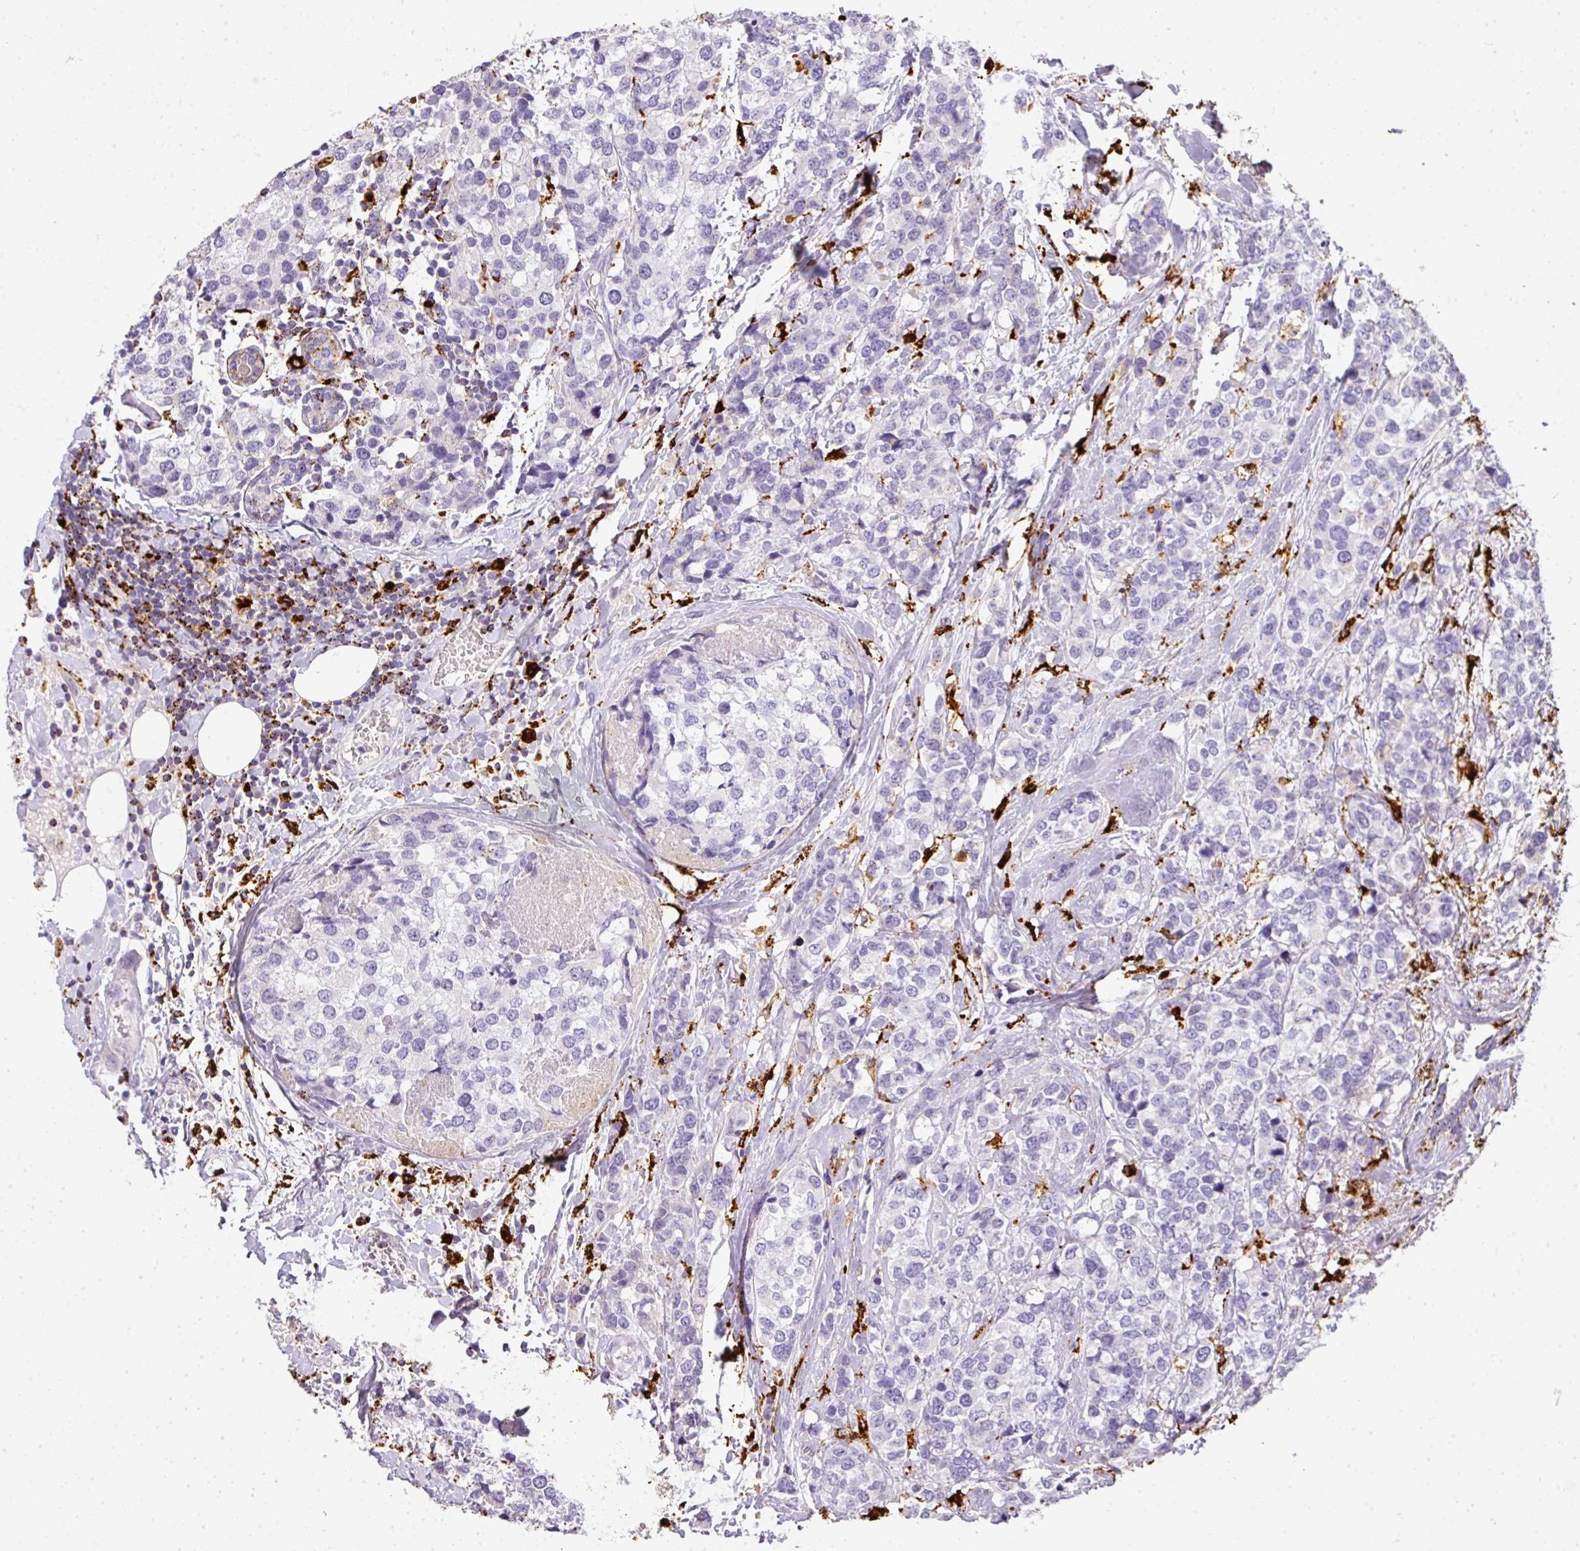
{"staining": {"intensity": "negative", "quantity": "none", "location": "none"}, "tissue": "breast cancer", "cell_type": "Tumor cells", "image_type": "cancer", "snomed": [{"axis": "morphology", "description": "Lobular carcinoma"}, {"axis": "topography", "description": "Breast"}], "caption": "Tumor cells are negative for brown protein staining in breast cancer (lobular carcinoma). (DAB (3,3'-diaminobenzidine) immunohistochemistry (IHC) with hematoxylin counter stain).", "gene": "MMACHC", "patient": {"sex": "female", "age": 59}}